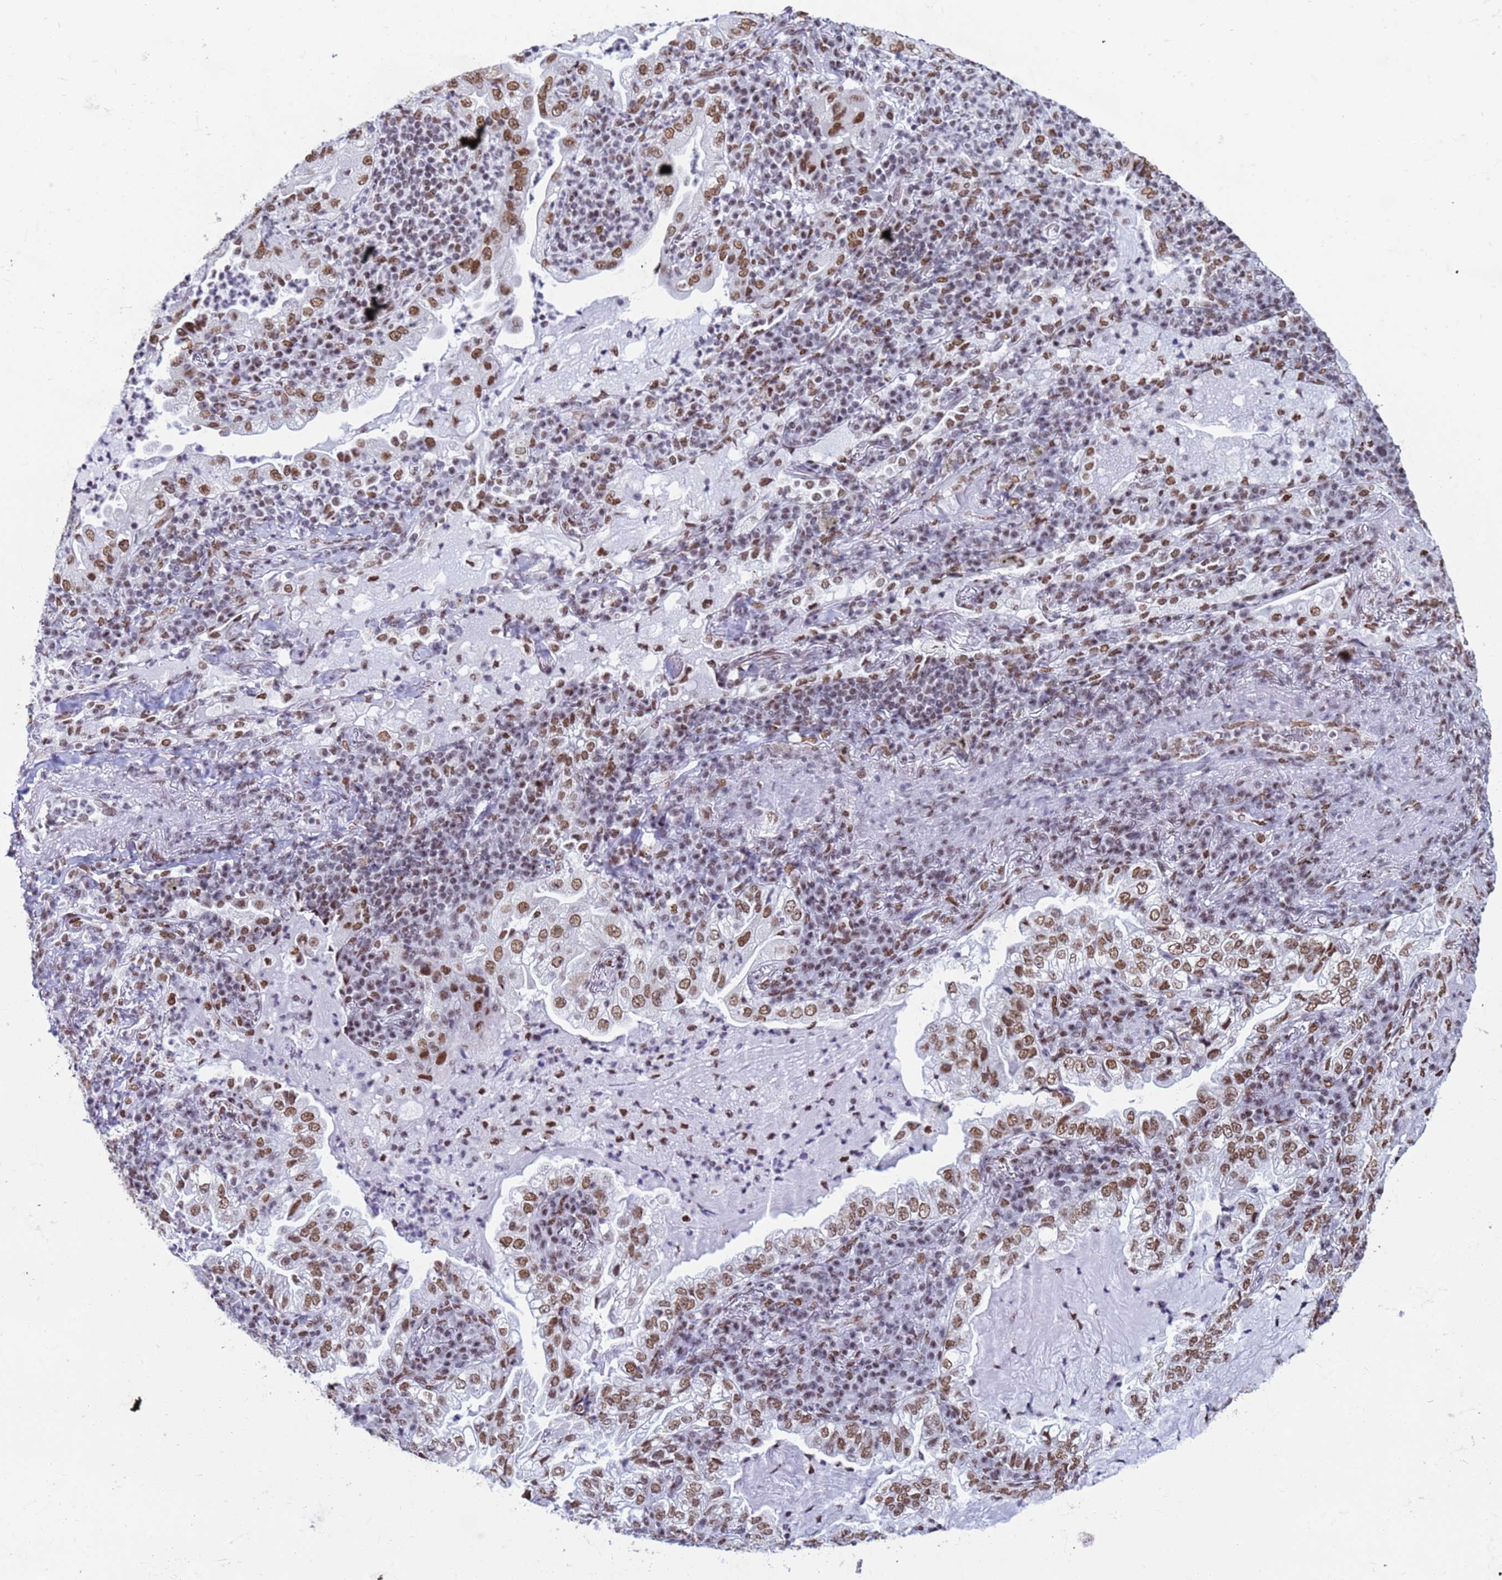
{"staining": {"intensity": "moderate", "quantity": ">75%", "location": "nuclear"}, "tissue": "lung cancer", "cell_type": "Tumor cells", "image_type": "cancer", "snomed": [{"axis": "morphology", "description": "Adenocarcinoma, NOS"}, {"axis": "topography", "description": "Lung"}], "caption": "Human lung cancer stained with a protein marker reveals moderate staining in tumor cells.", "gene": "FAM170B", "patient": {"sex": "female", "age": 73}}